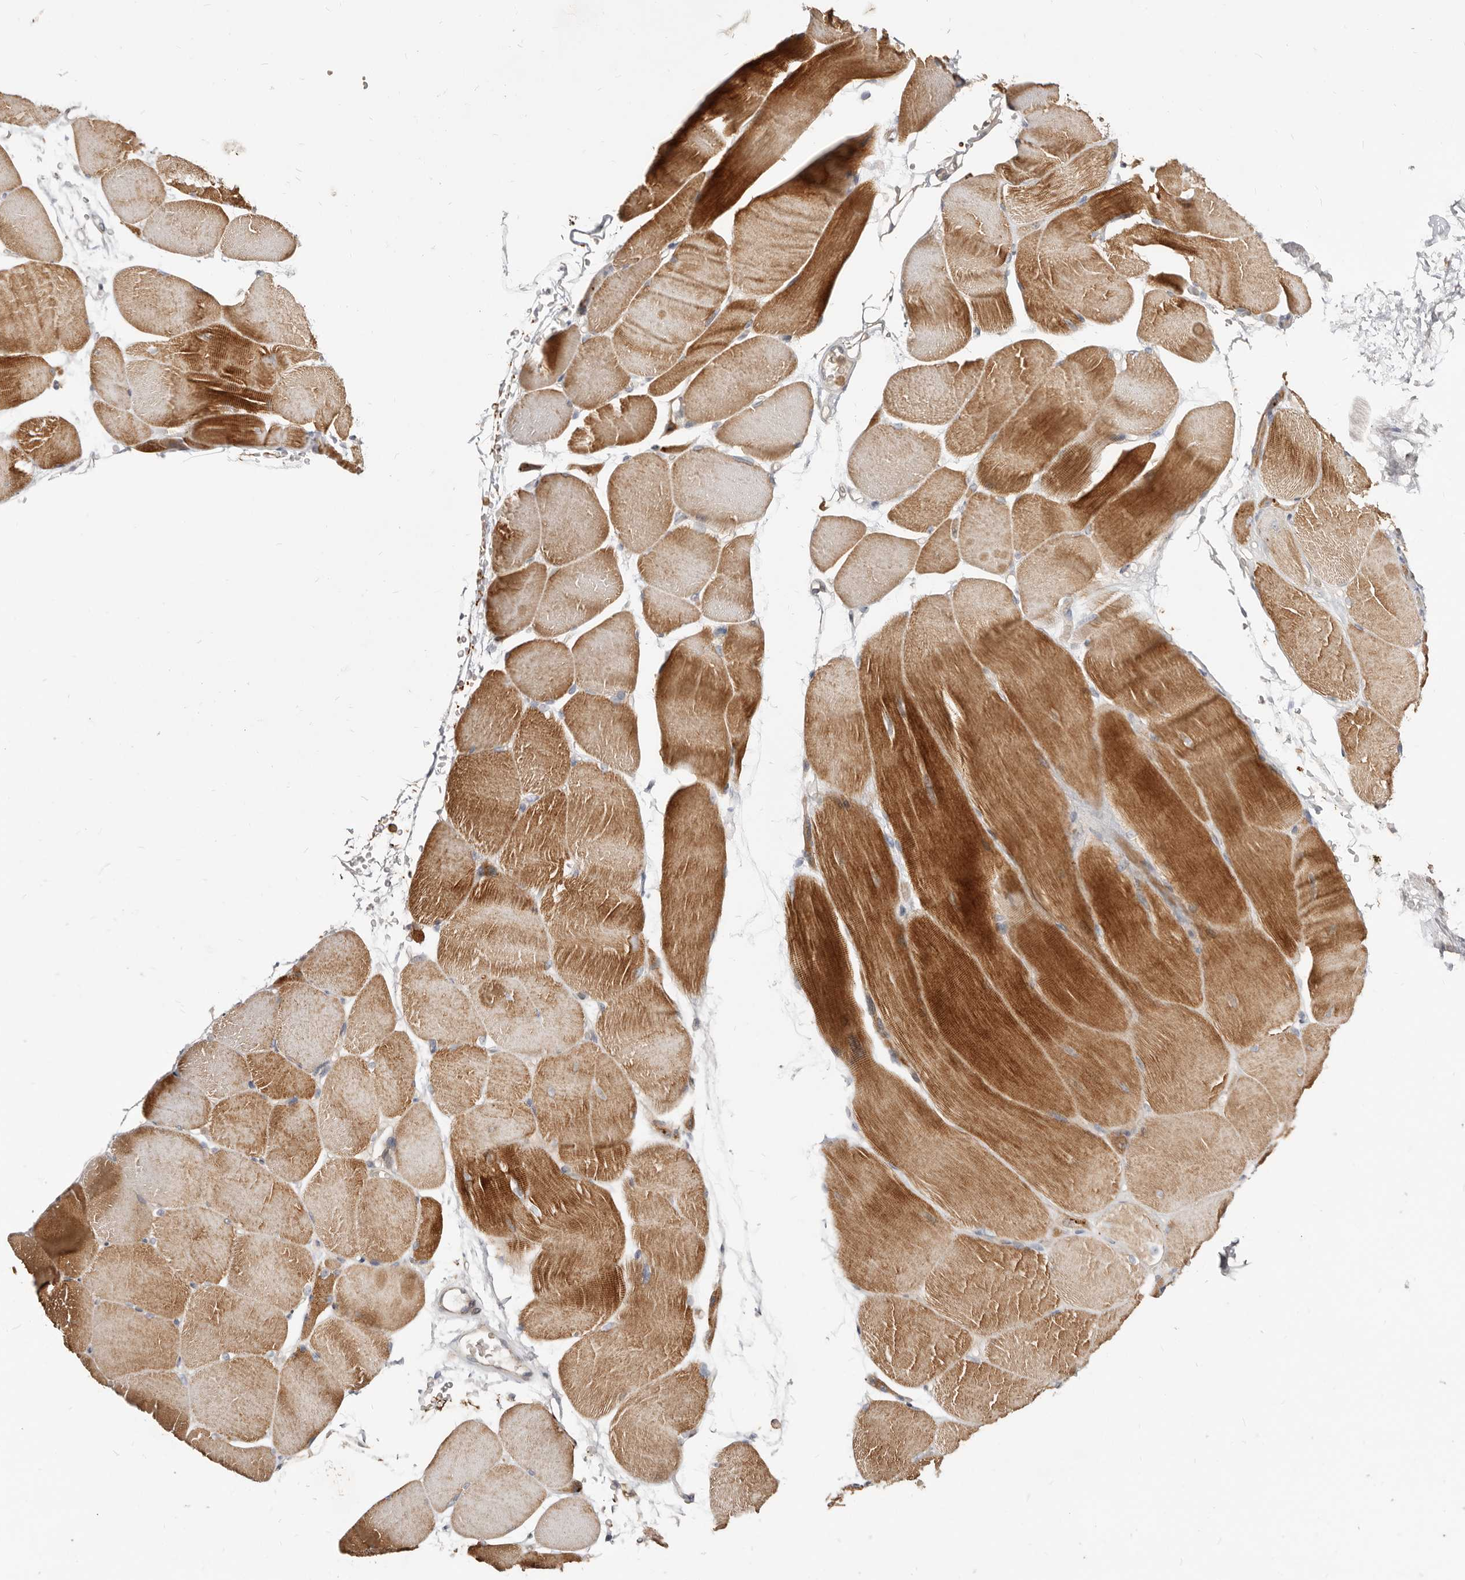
{"staining": {"intensity": "moderate", "quantity": "25%-75%", "location": "cytoplasmic/membranous"}, "tissue": "skeletal muscle", "cell_type": "Myocytes", "image_type": "normal", "snomed": [{"axis": "morphology", "description": "Normal tissue, NOS"}, {"axis": "topography", "description": "Skeletal muscle"}, {"axis": "topography", "description": "Parathyroid gland"}], "caption": "Immunohistochemical staining of normal human skeletal muscle shows 25%-75% levels of moderate cytoplasmic/membranous protein expression in approximately 25%-75% of myocytes.", "gene": "TC2N", "patient": {"sex": "female", "age": 37}}